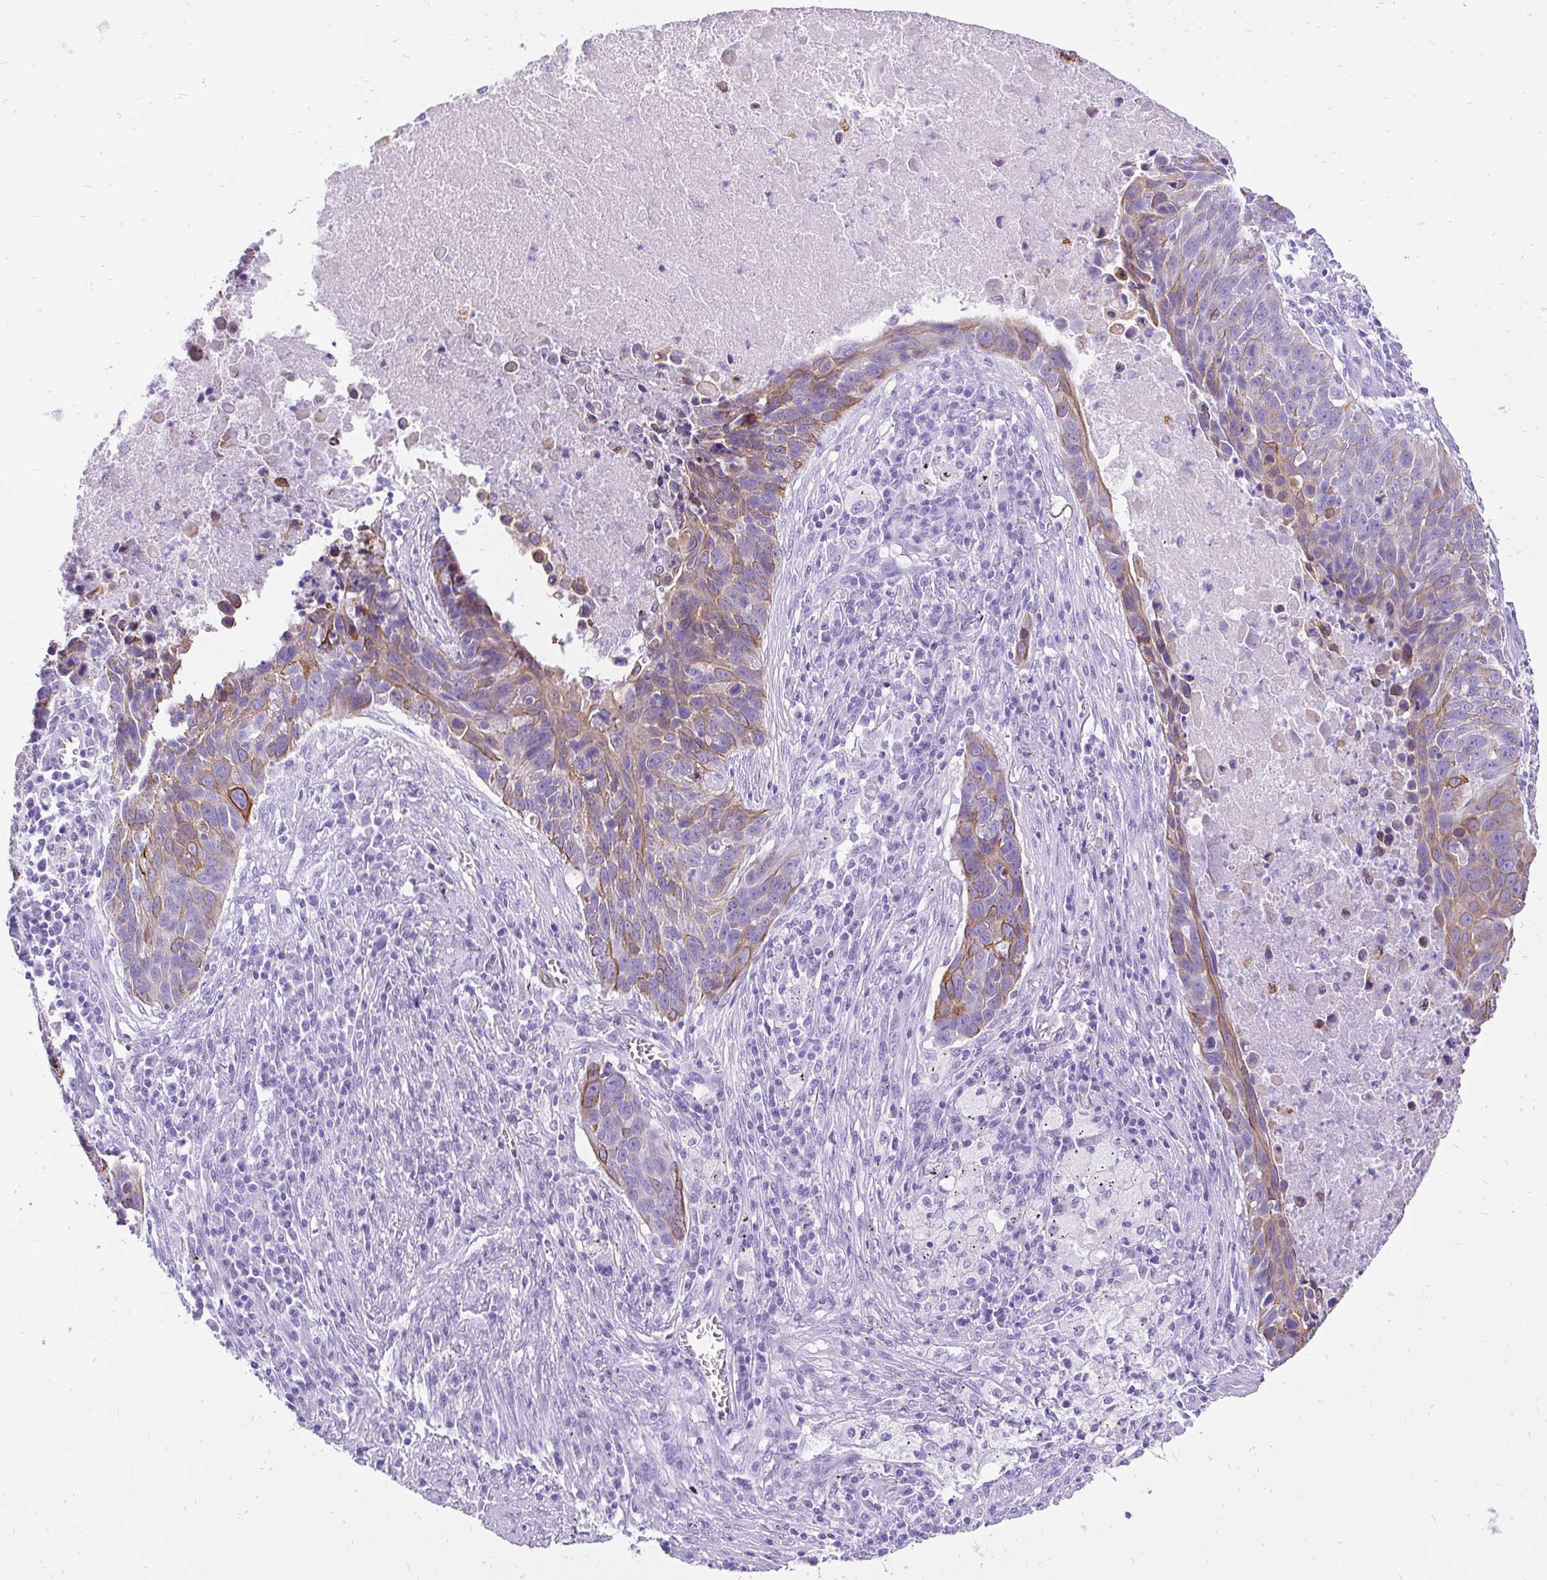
{"staining": {"intensity": "moderate", "quantity": "<25%", "location": "cytoplasmic/membranous"}, "tissue": "lung cancer", "cell_type": "Tumor cells", "image_type": "cancer", "snomed": [{"axis": "morphology", "description": "Squamous cell carcinoma, NOS"}, {"axis": "topography", "description": "Lung"}], "caption": "A low amount of moderate cytoplasmic/membranous expression is seen in about <25% of tumor cells in lung cancer tissue.", "gene": "KRT13", "patient": {"sex": "male", "age": 78}}